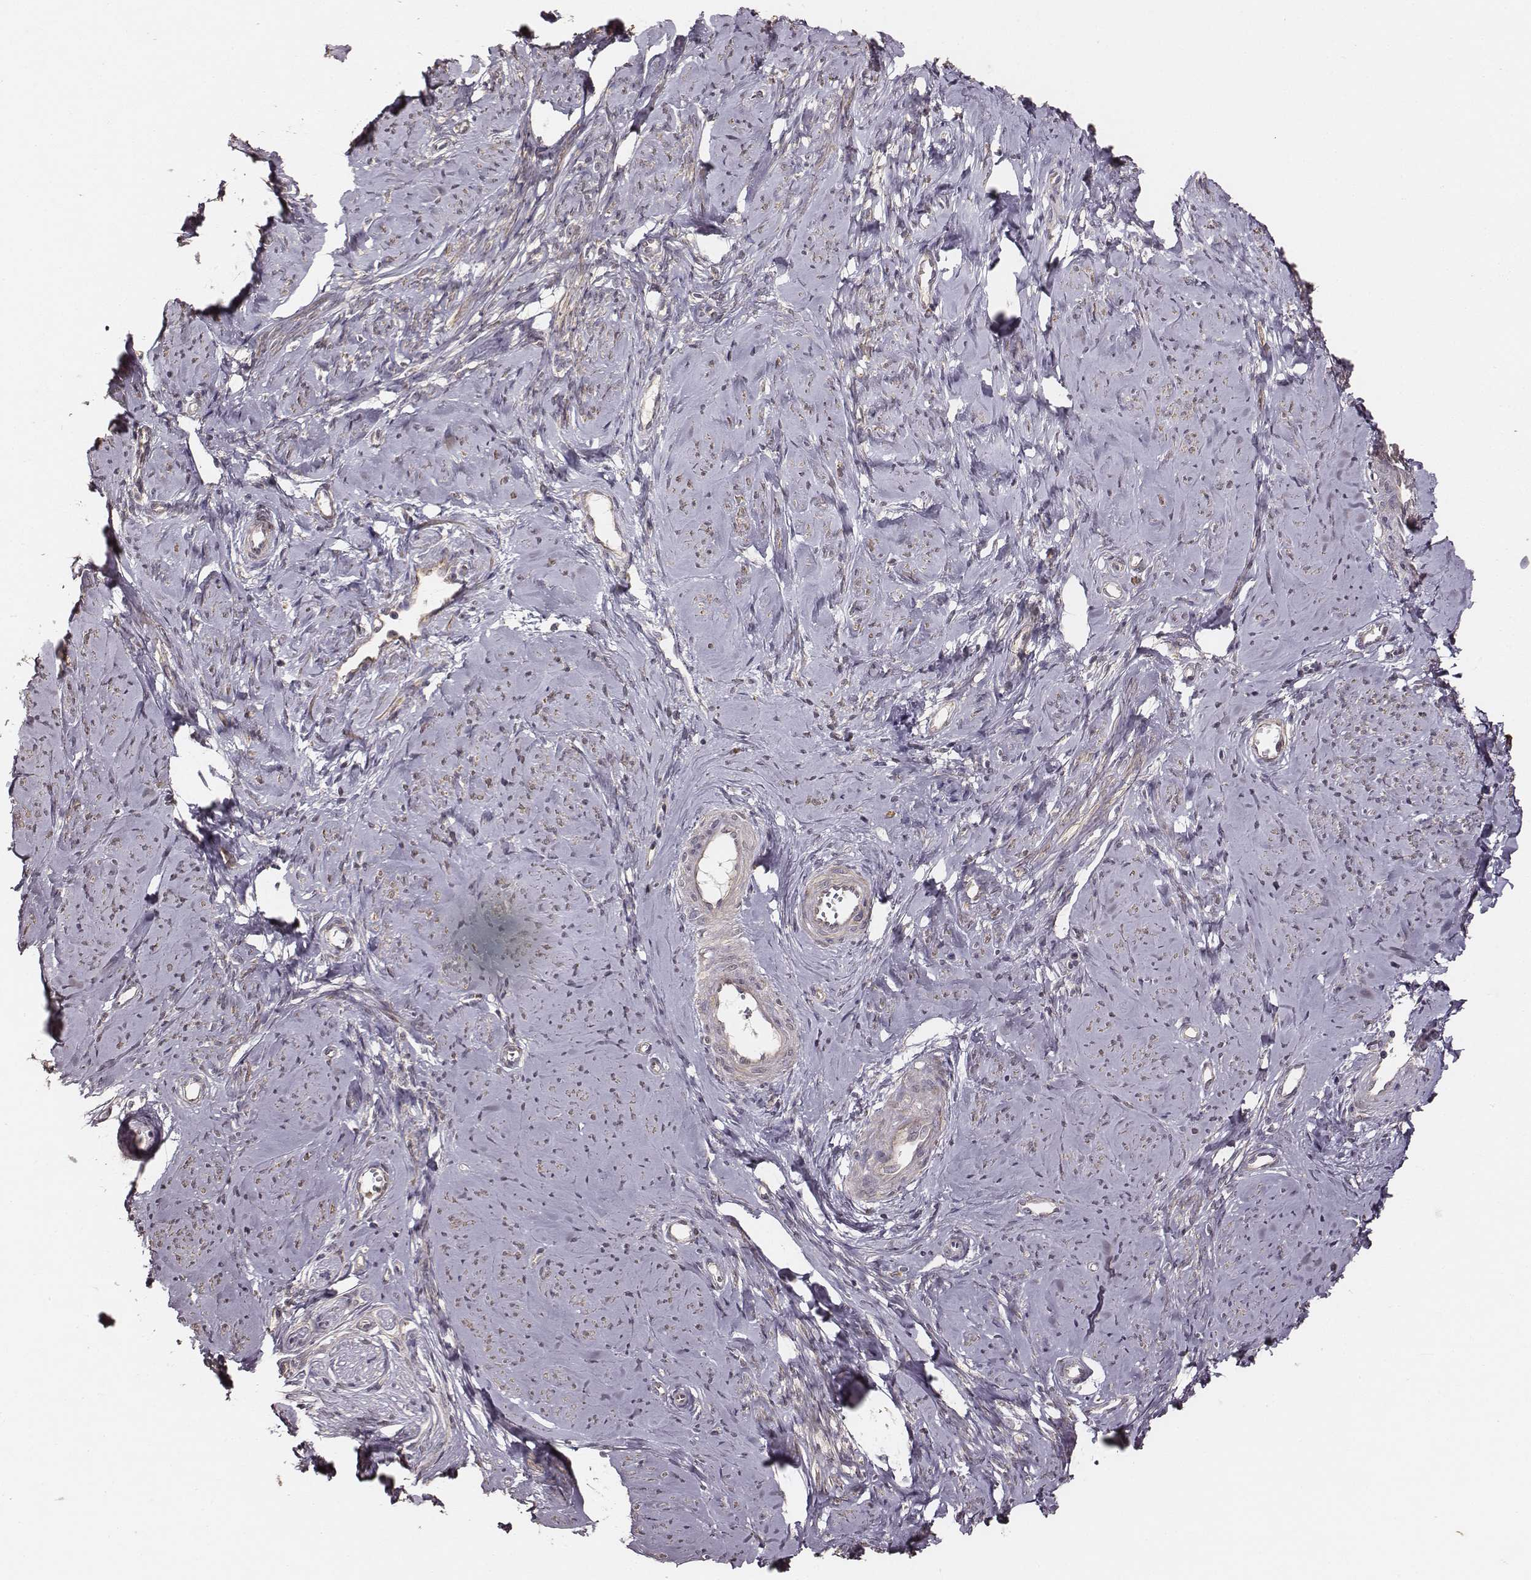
{"staining": {"intensity": "negative", "quantity": "none", "location": "none"}, "tissue": "smooth muscle", "cell_type": "Smooth muscle cells", "image_type": "normal", "snomed": [{"axis": "morphology", "description": "Normal tissue, NOS"}, {"axis": "topography", "description": "Smooth muscle"}], "caption": "A high-resolution photomicrograph shows immunohistochemistry staining of normal smooth muscle, which shows no significant positivity in smooth muscle cells. The staining was performed using DAB to visualize the protein expression in brown, while the nuclei were stained in blue with hematoxylin (Magnification: 20x).", "gene": "VPS26A", "patient": {"sex": "female", "age": 48}}